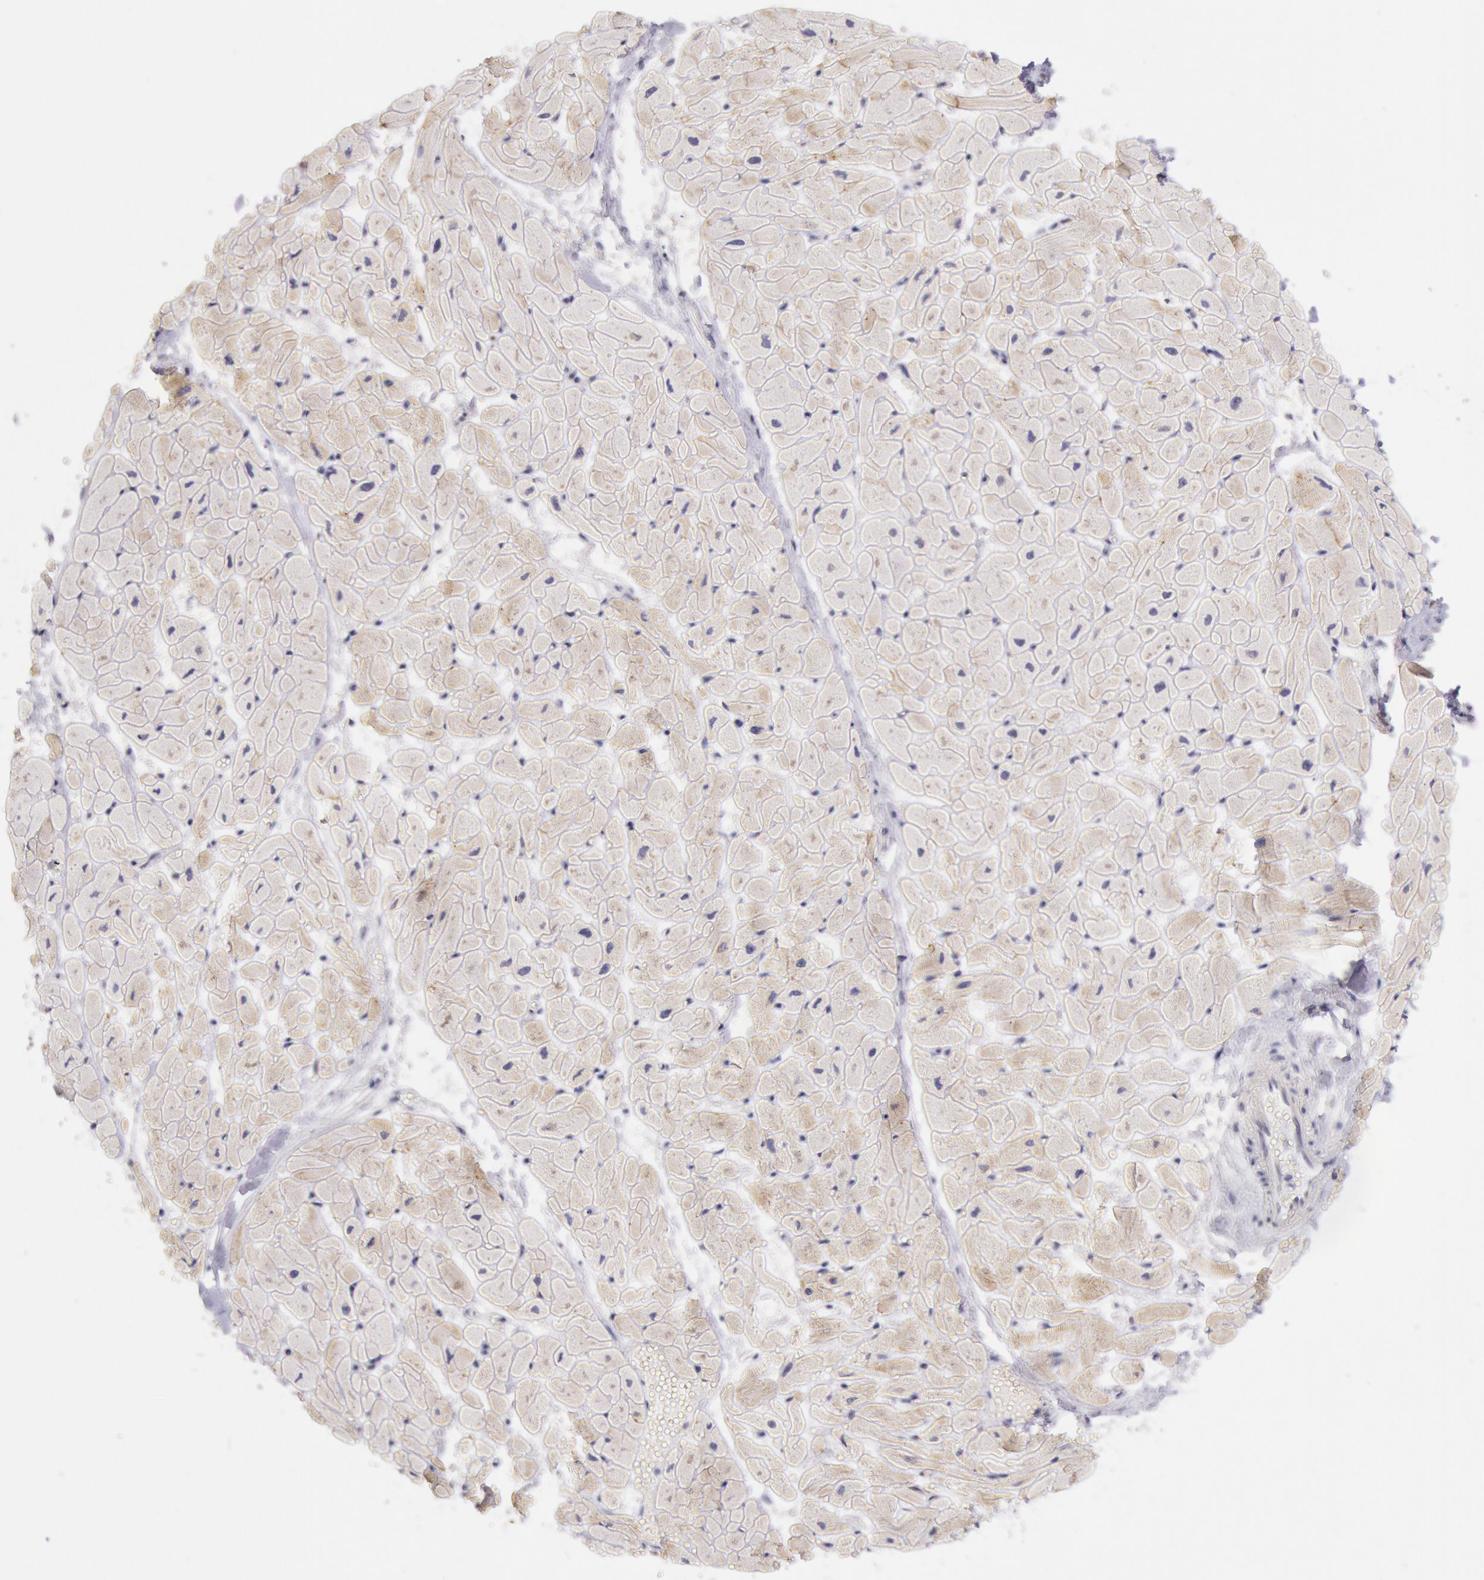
{"staining": {"intensity": "weak", "quantity": "<25%", "location": "cytoplasmic/membranous"}, "tissue": "heart muscle", "cell_type": "Cardiomyocytes", "image_type": "normal", "snomed": [{"axis": "morphology", "description": "Normal tissue, NOS"}, {"axis": "topography", "description": "Heart"}], "caption": "High power microscopy micrograph of an IHC micrograph of unremarkable heart muscle, revealing no significant staining in cardiomyocytes. (IHC, brightfield microscopy, high magnification).", "gene": "TASL", "patient": {"sex": "female", "age": 19}}